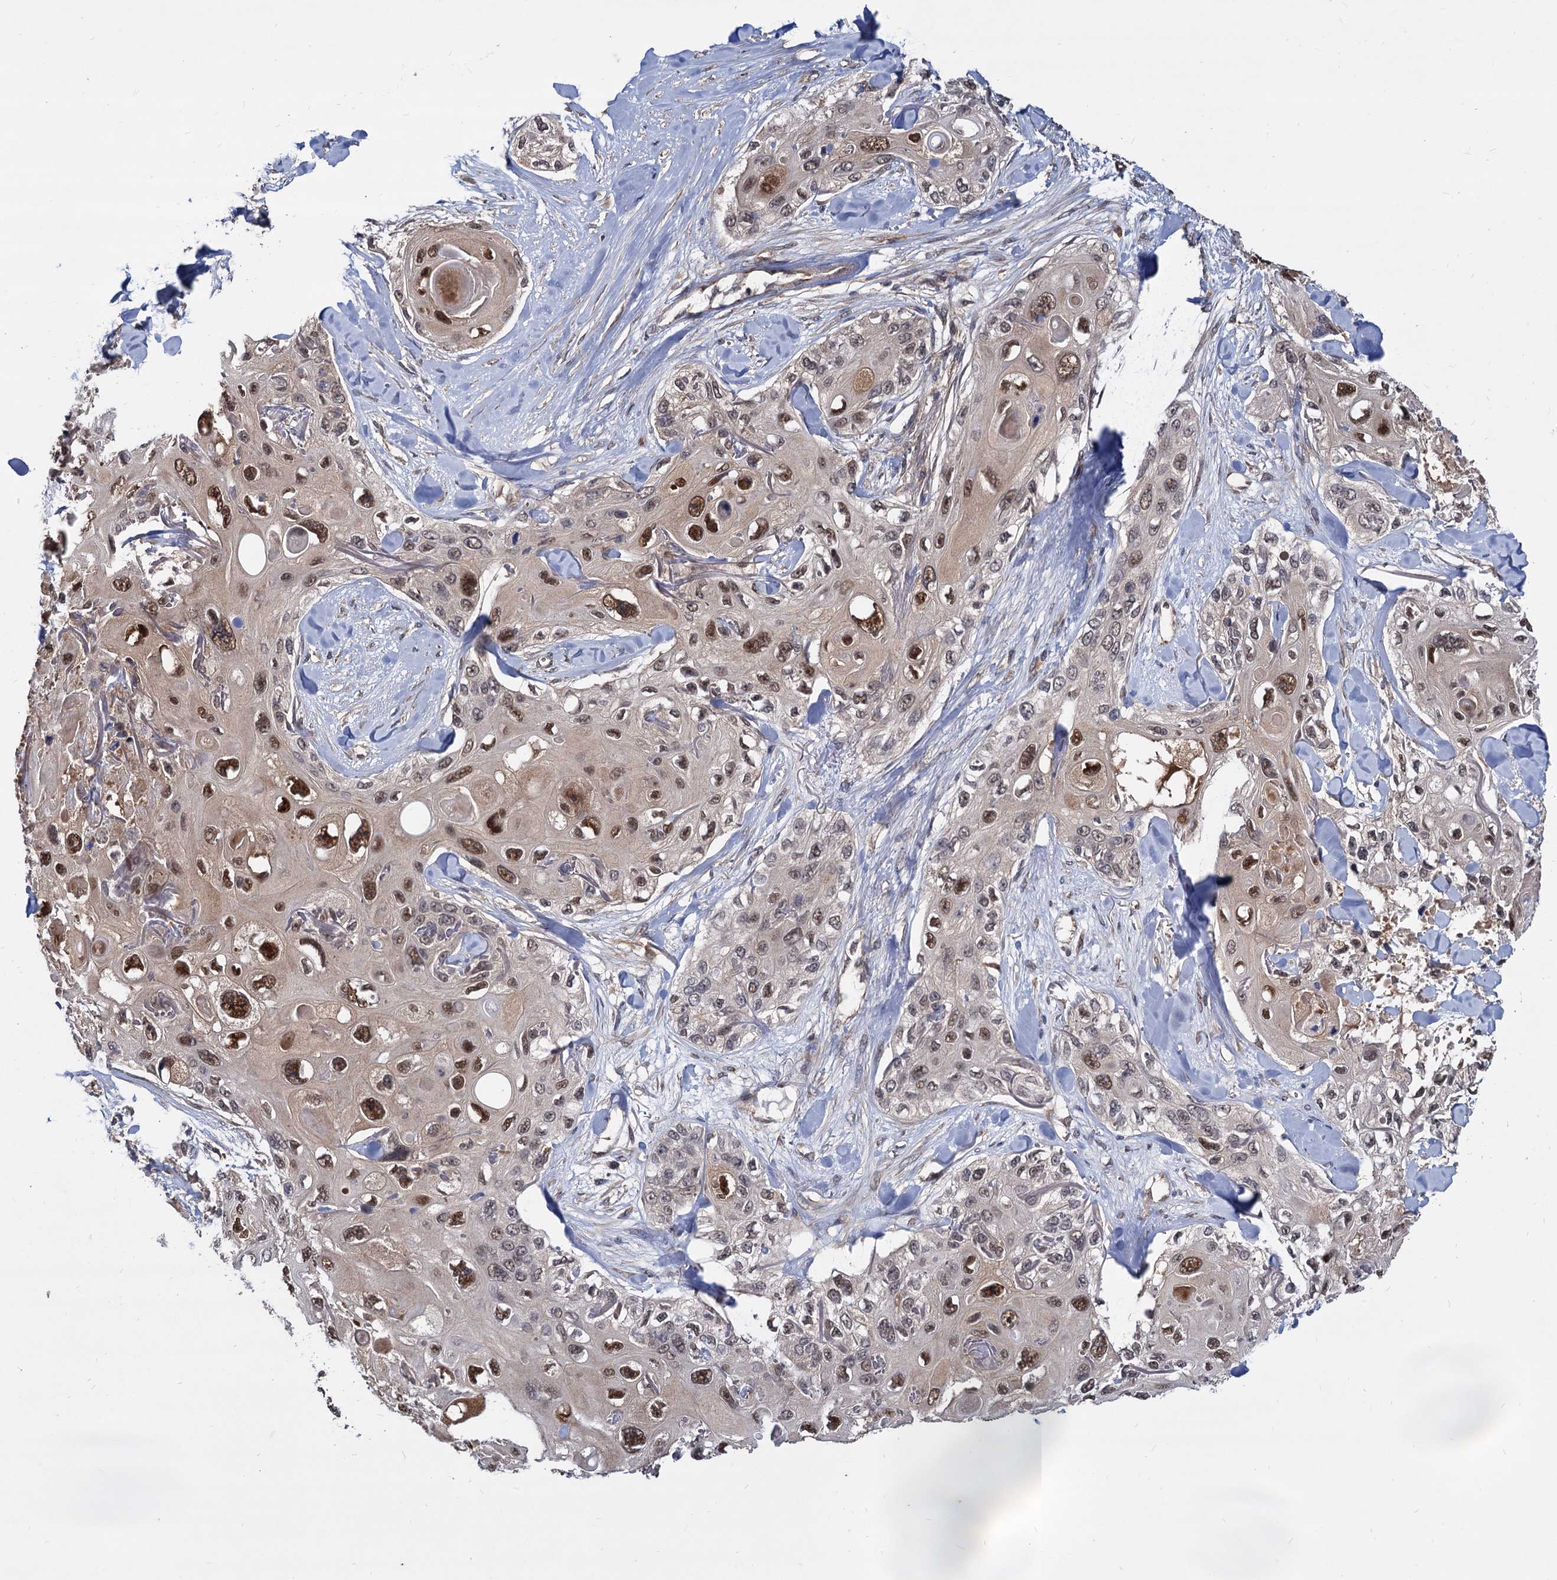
{"staining": {"intensity": "moderate", "quantity": ">75%", "location": "nuclear"}, "tissue": "skin cancer", "cell_type": "Tumor cells", "image_type": "cancer", "snomed": [{"axis": "morphology", "description": "Normal tissue, NOS"}, {"axis": "morphology", "description": "Squamous cell carcinoma, NOS"}, {"axis": "topography", "description": "Skin"}], "caption": "Skin cancer (squamous cell carcinoma) stained for a protein (brown) demonstrates moderate nuclear positive staining in about >75% of tumor cells.", "gene": "PSMD4", "patient": {"sex": "male", "age": 72}}